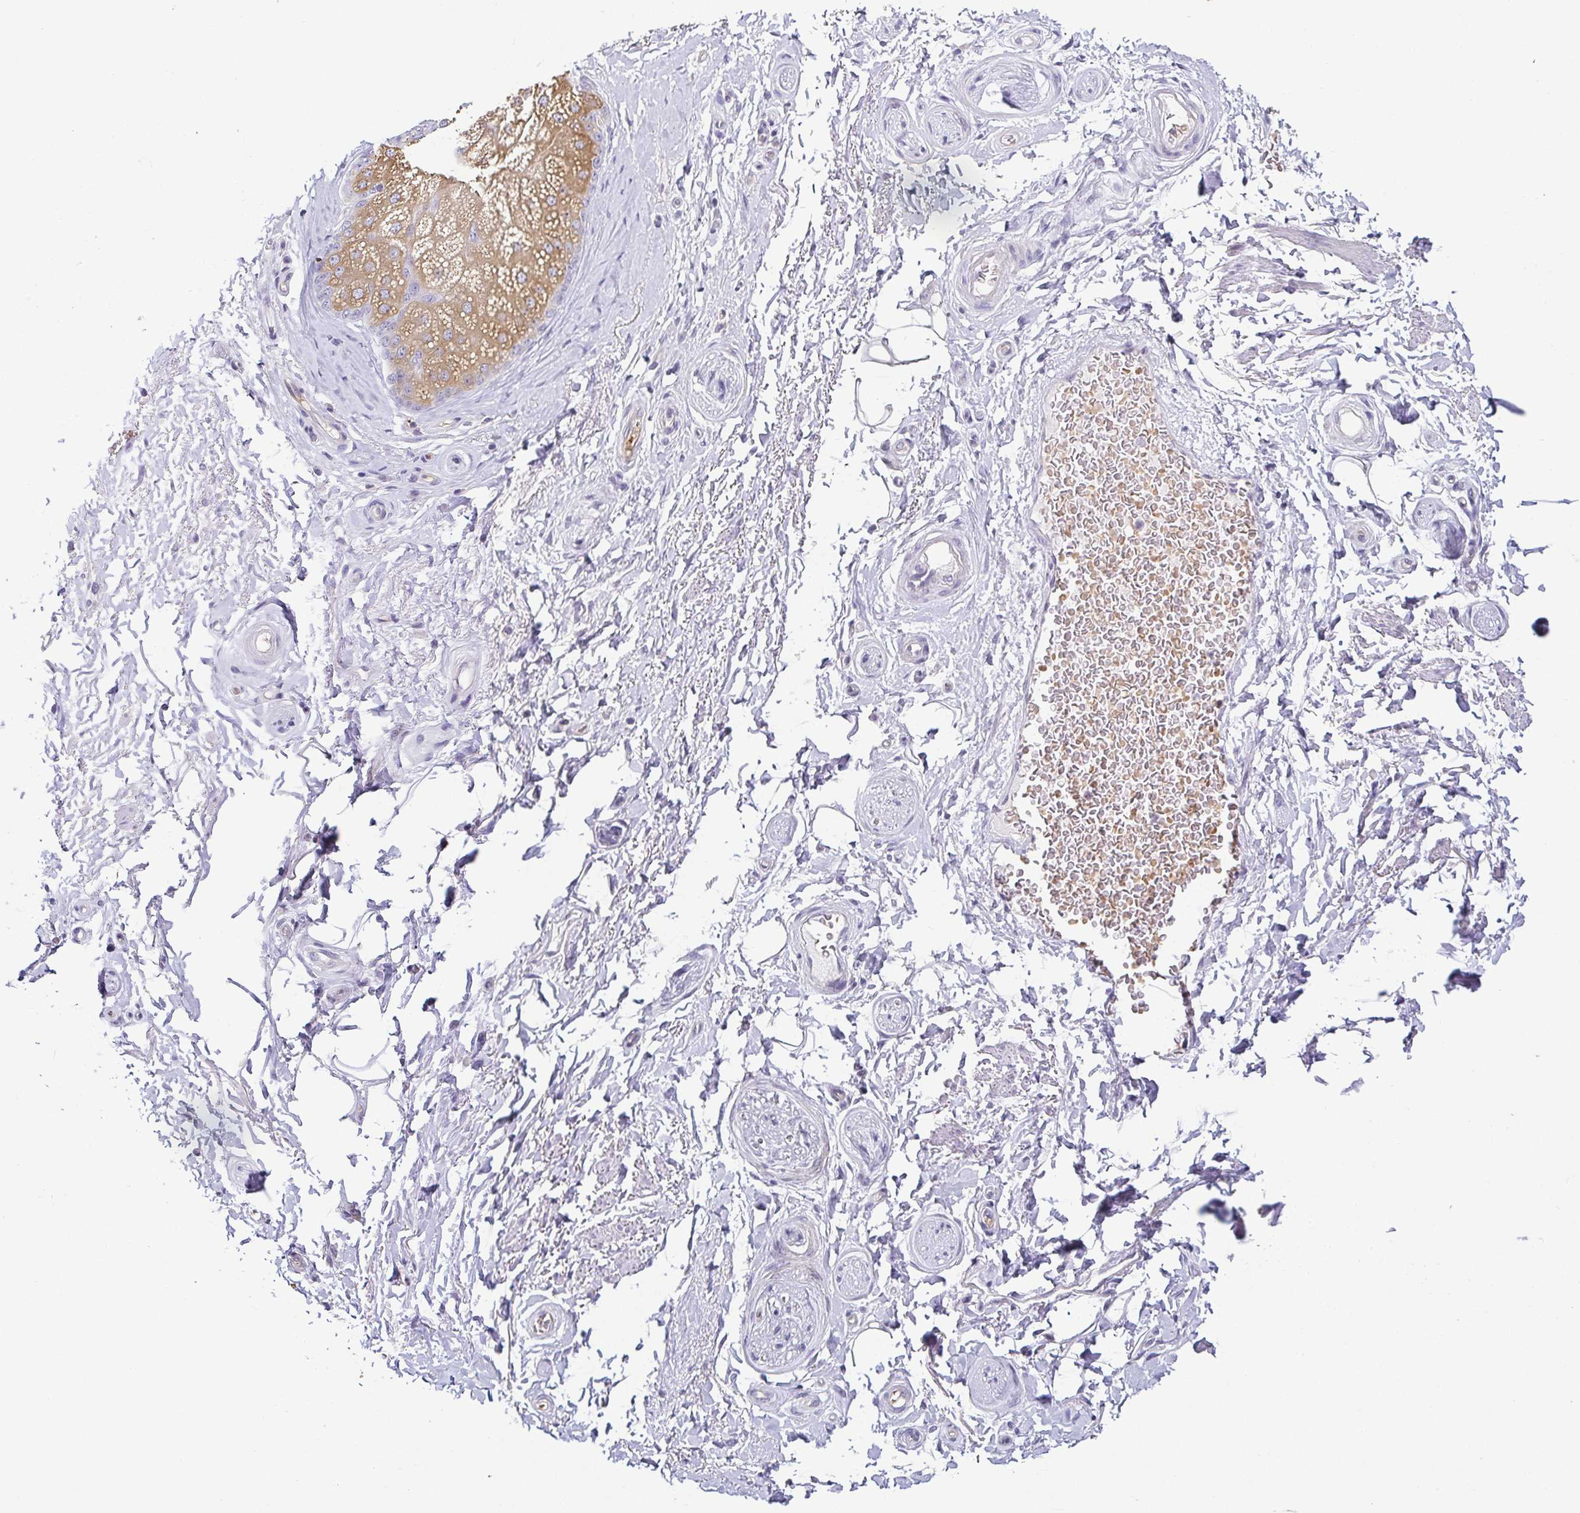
{"staining": {"intensity": "negative", "quantity": "none", "location": "none"}, "tissue": "adipose tissue", "cell_type": "Adipocytes", "image_type": "normal", "snomed": [{"axis": "morphology", "description": "Normal tissue, NOS"}, {"axis": "topography", "description": "Peripheral nerve tissue"}], "caption": "DAB immunohistochemical staining of normal human adipose tissue exhibits no significant positivity in adipocytes.", "gene": "FAM162B", "patient": {"sex": "male", "age": 51}}